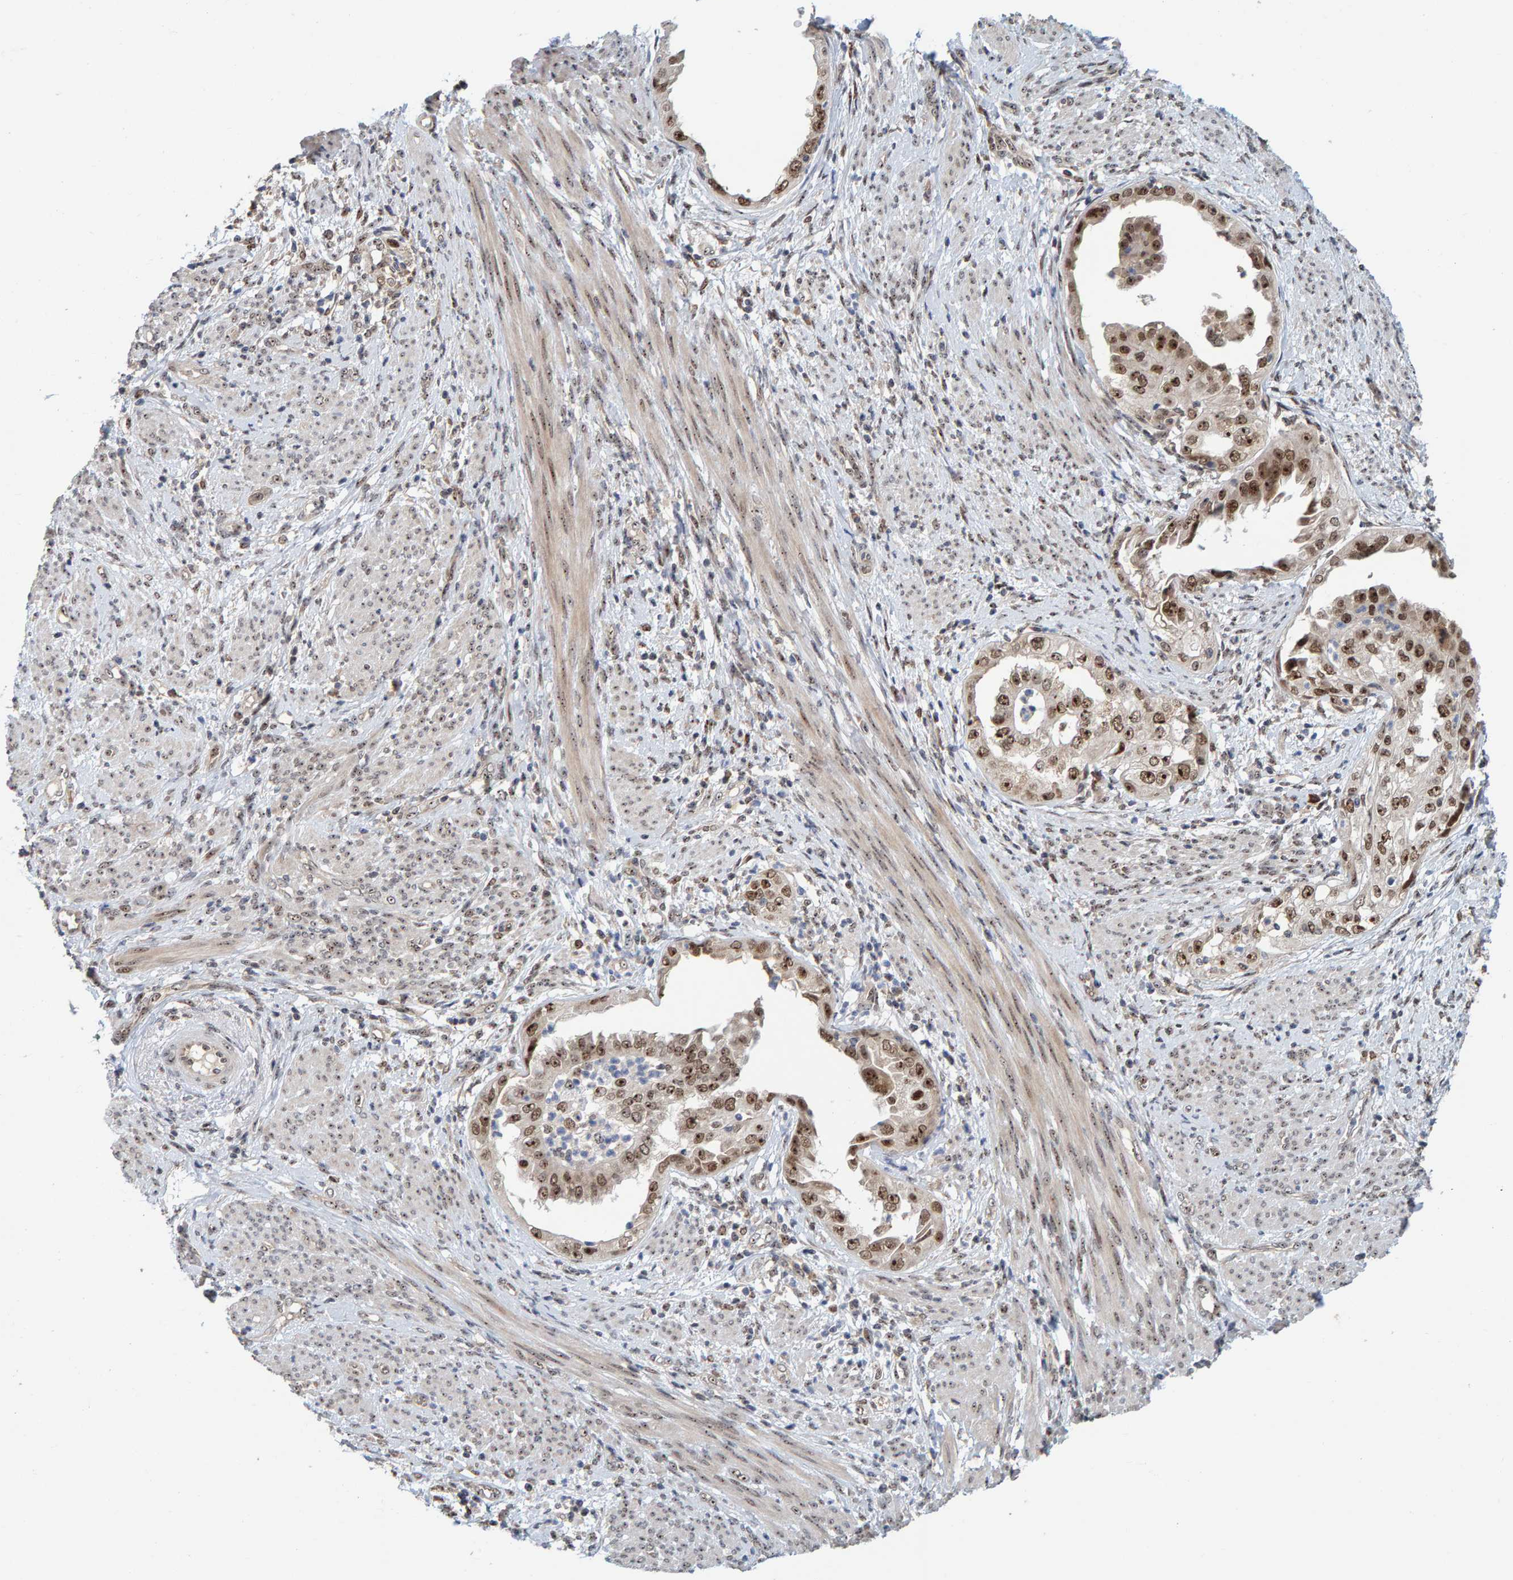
{"staining": {"intensity": "strong", "quantity": ">75%", "location": "nuclear"}, "tissue": "endometrial cancer", "cell_type": "Tumor cells", "image_type": "cancer", "snomed": [{"axis": "morphology", "description": "Adenocarcinoma, NOS"}, {"axis": "topography", "description": "Endometrium"}], "caption": "This histopathology image exhibits immunohistochemistry staining of human endometrial adenocarcinoma, with high strong nuclear positivity in about >75% of tumor cells.", "gene": "POLR1E", "patient": {"sex": "female", "age": 85}}